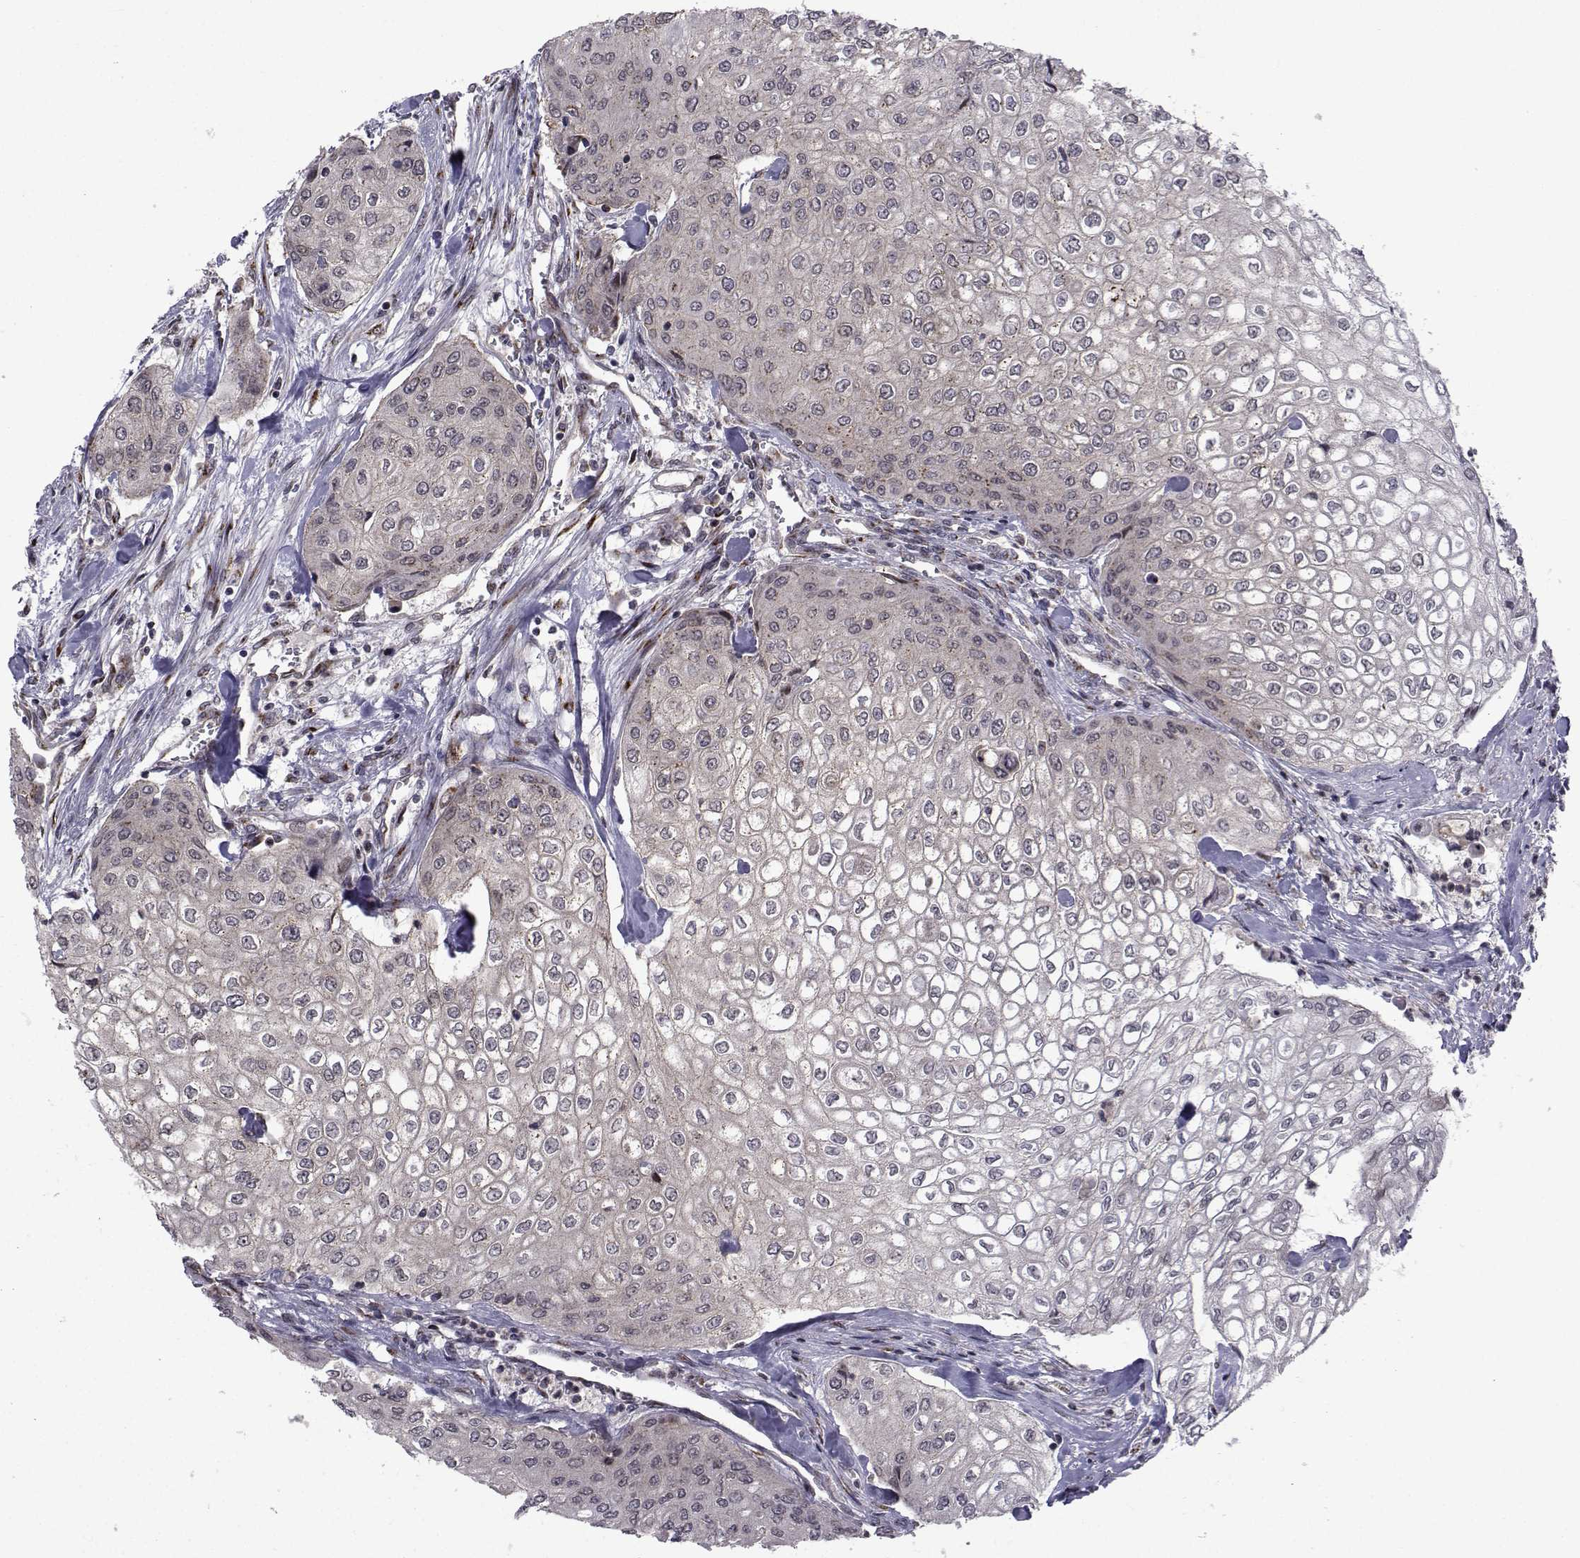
{"staining": {"intensity": "negative", "quantity": "none", "location": "none"}, "tissue": "urothelial cancer", "cell_type": "Tumor cells", "image_type": "cancer", "snomed": [{"axis": "morphology", "description": "Urothelial carcinoma, High grade"}, {"axis": "topography", "description": "Urinary bladder"}], "caption": "IHC of human urothelial cancer shows no positivity in tumor cells. Nuclei are stained in blue.", "gene": "ATP6V1C2", "patient": {"sex": "male", "age": 62}}